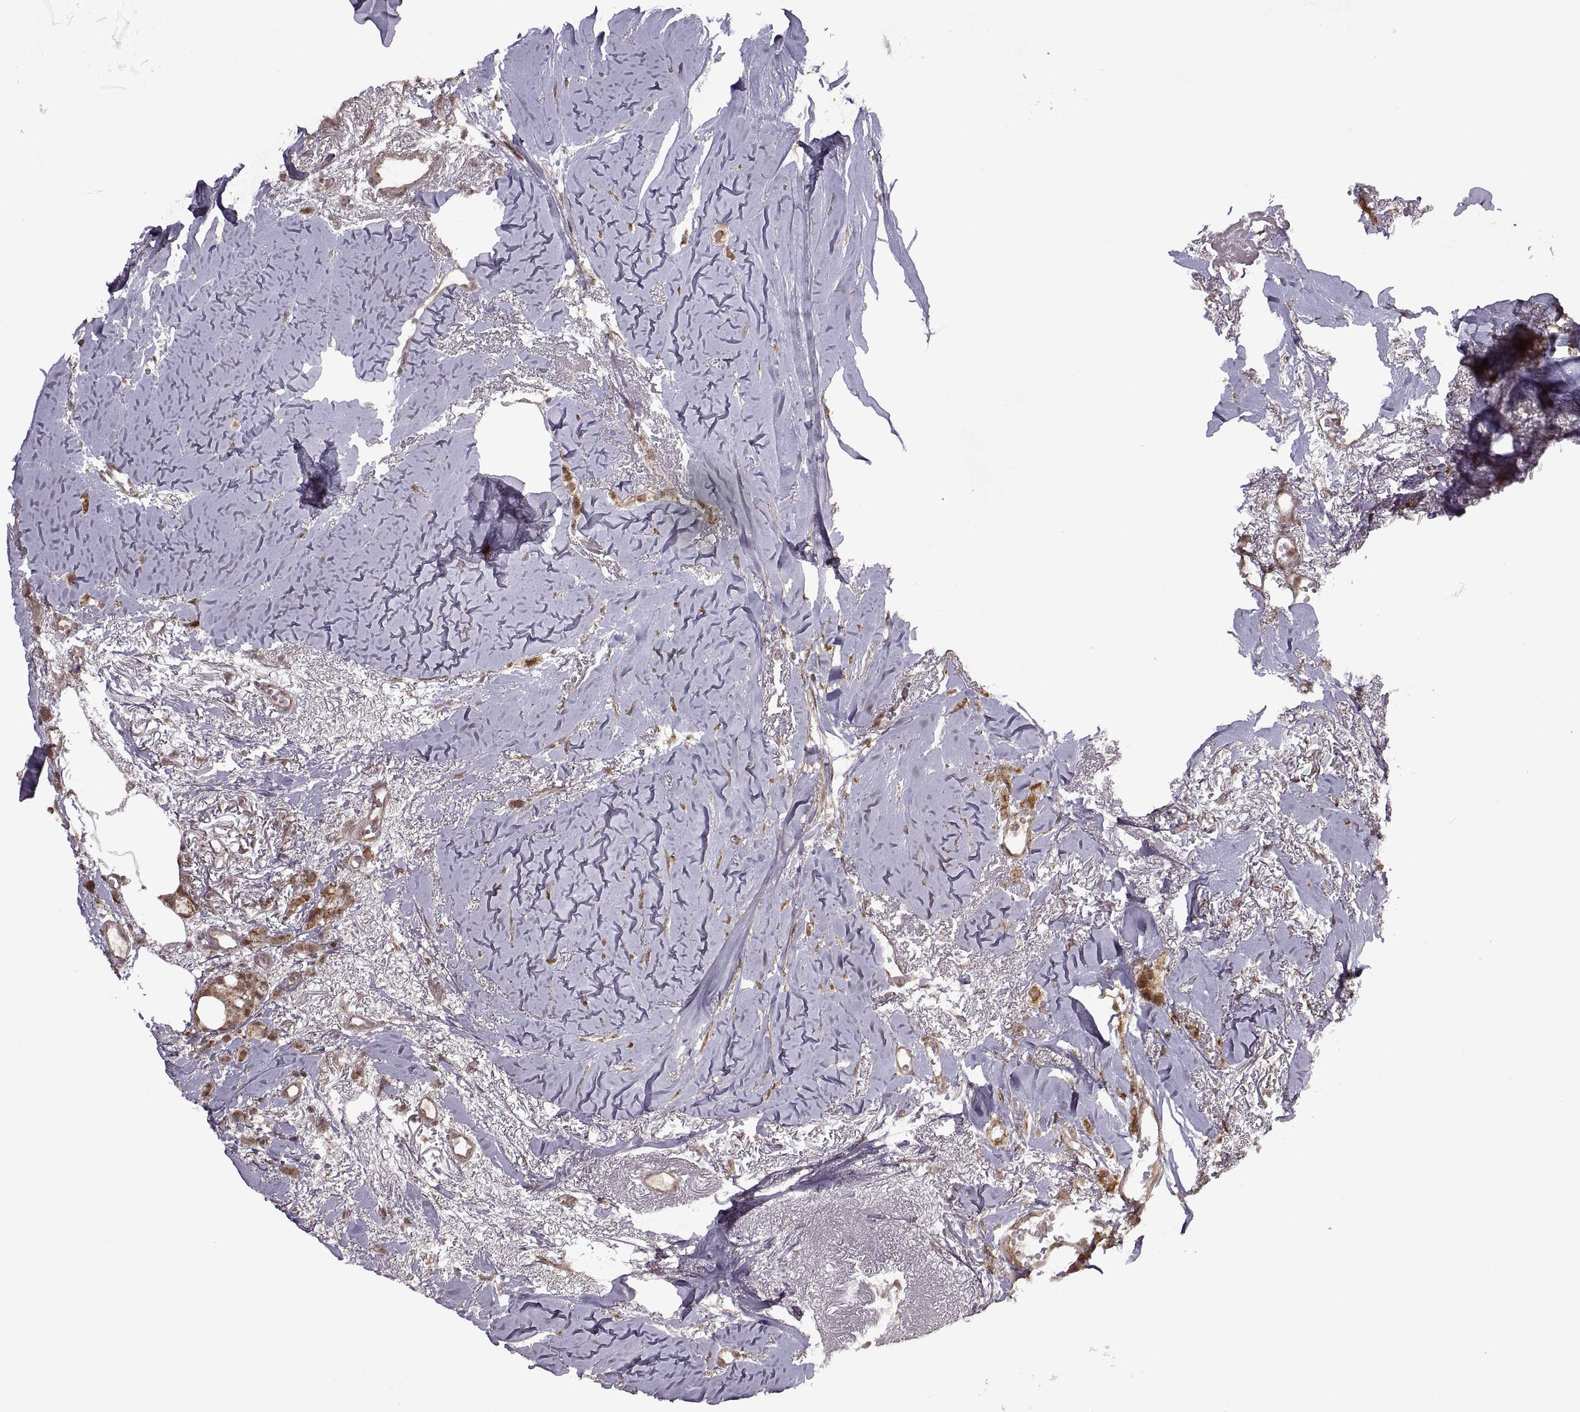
{"staining": {"intensity": "moderate", "quantity": ">75%", "location": "cytoplasmic/membranous"}, "tissue": "breast cancer", "cell_type": "Tumor cells", "image_type": "cancer", "snomed": [{"axis": "morphology", "description": "Duct carcinoma"}, {"axis": "topography", "description": "Breast"}], "caption": "About >75% of tumor cells in infiltrating ductal carcinoma (breast) show moderate cytoplasmic/membranous protein staining as visualized by brown immunohistochemical staining.", "gene": "PTOV1", "patient": {"sex": "female", "age": 85}}